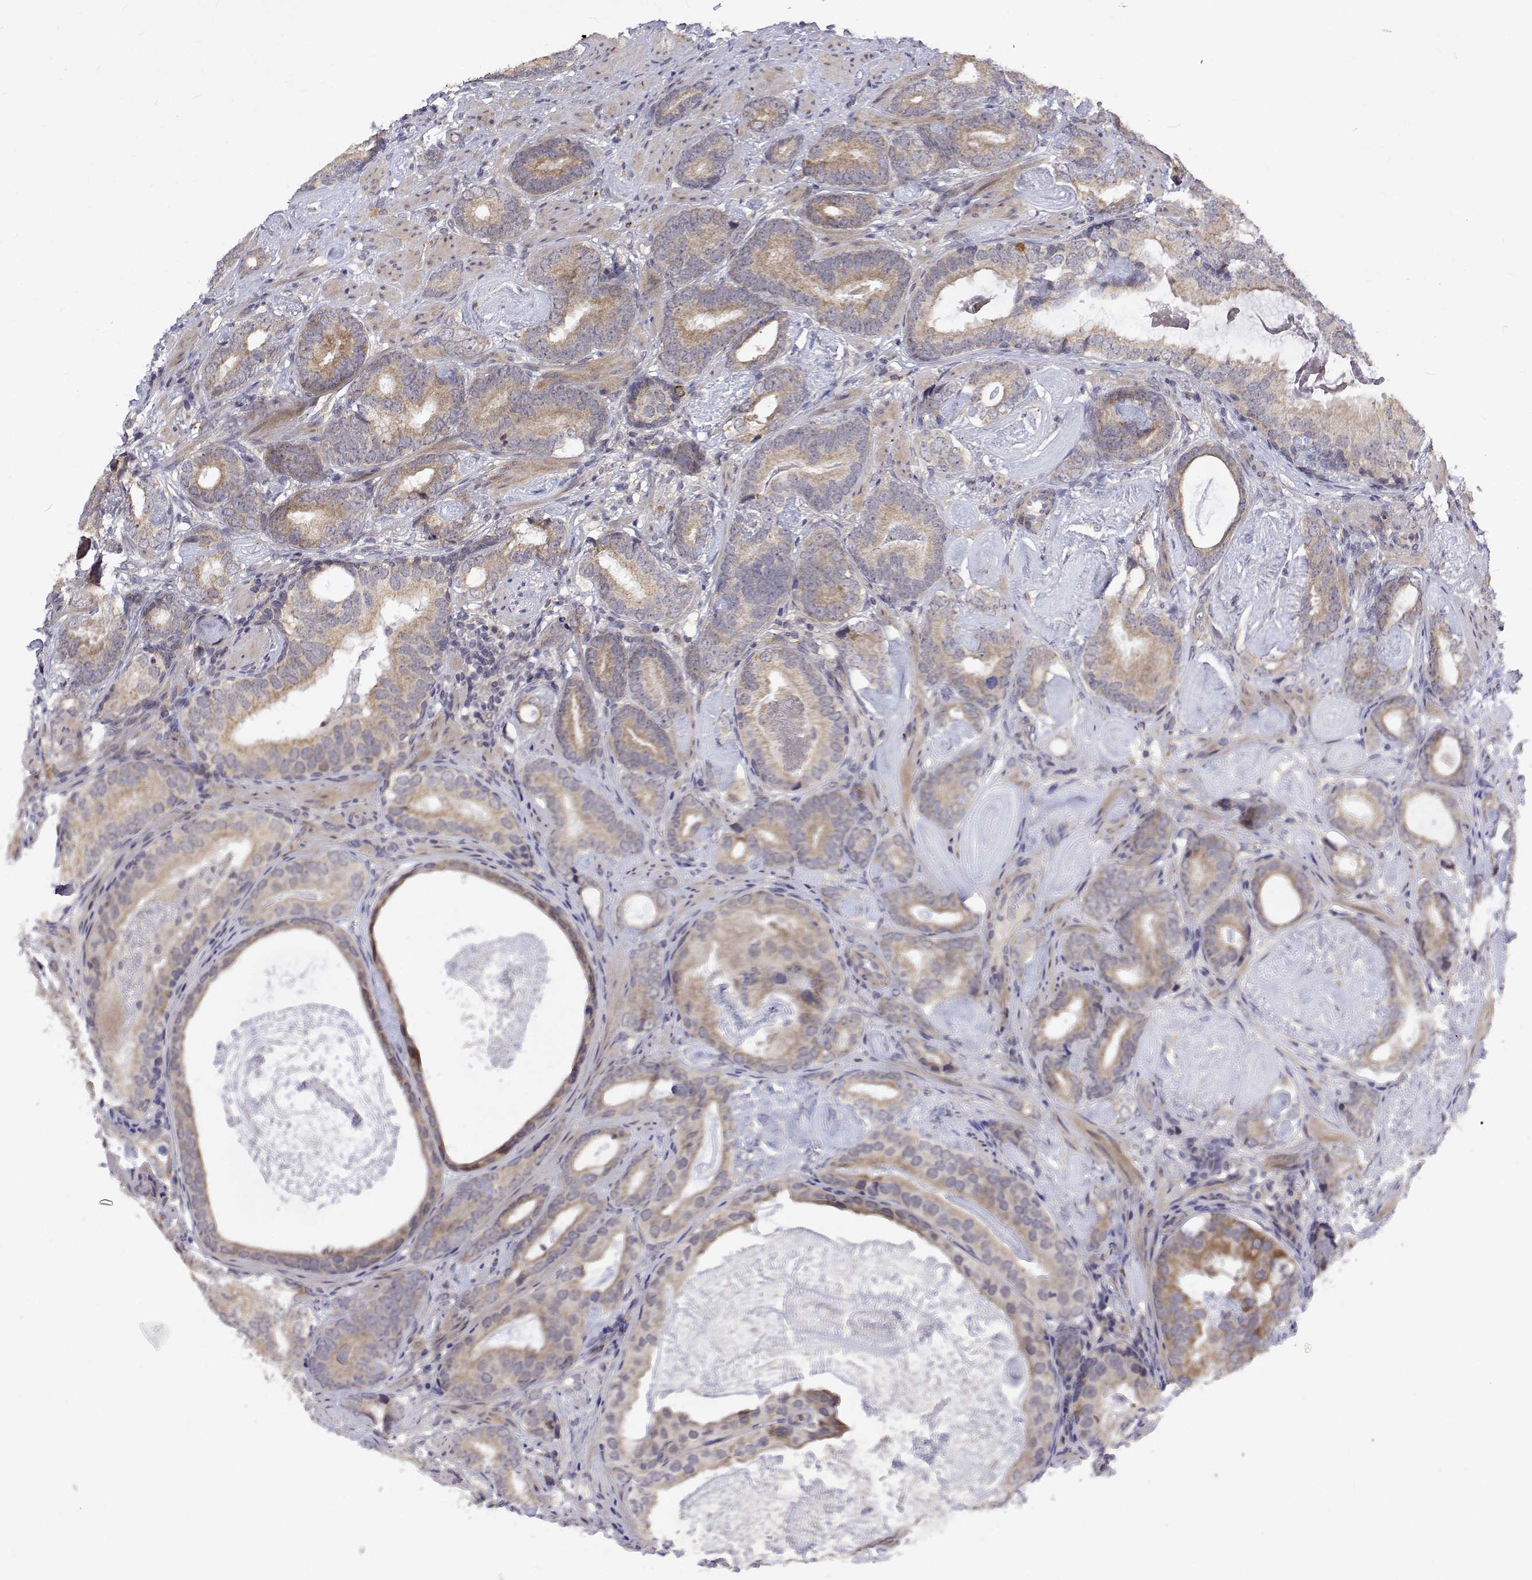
{"staining": {"intensity": "moderate", "quantity": ">75%", "location": "cytoplasmic/membranous"}, "tissue": "prostate cancer", "cell_type": "Tumor cells", "image_type": "cancer", "snomed": [{"axis": "morphology", "description": "Adenocarcinoma, Low grade"}, {"axis": "topography", "description": "Prostate and seminal vesicle, NOS"}], "caption": "Adenocarcinoma (low-grade) (prostate) was stained to show a protein in brown. There is medium levels of moderate cytoplasmic/membranous expression in about >75% of tumor cells. (DAB IHC, brown staining for protein, blue staining for nuclei).", "gene": "ALKBH8", "patient": {"sex": "male", "age": 71}}